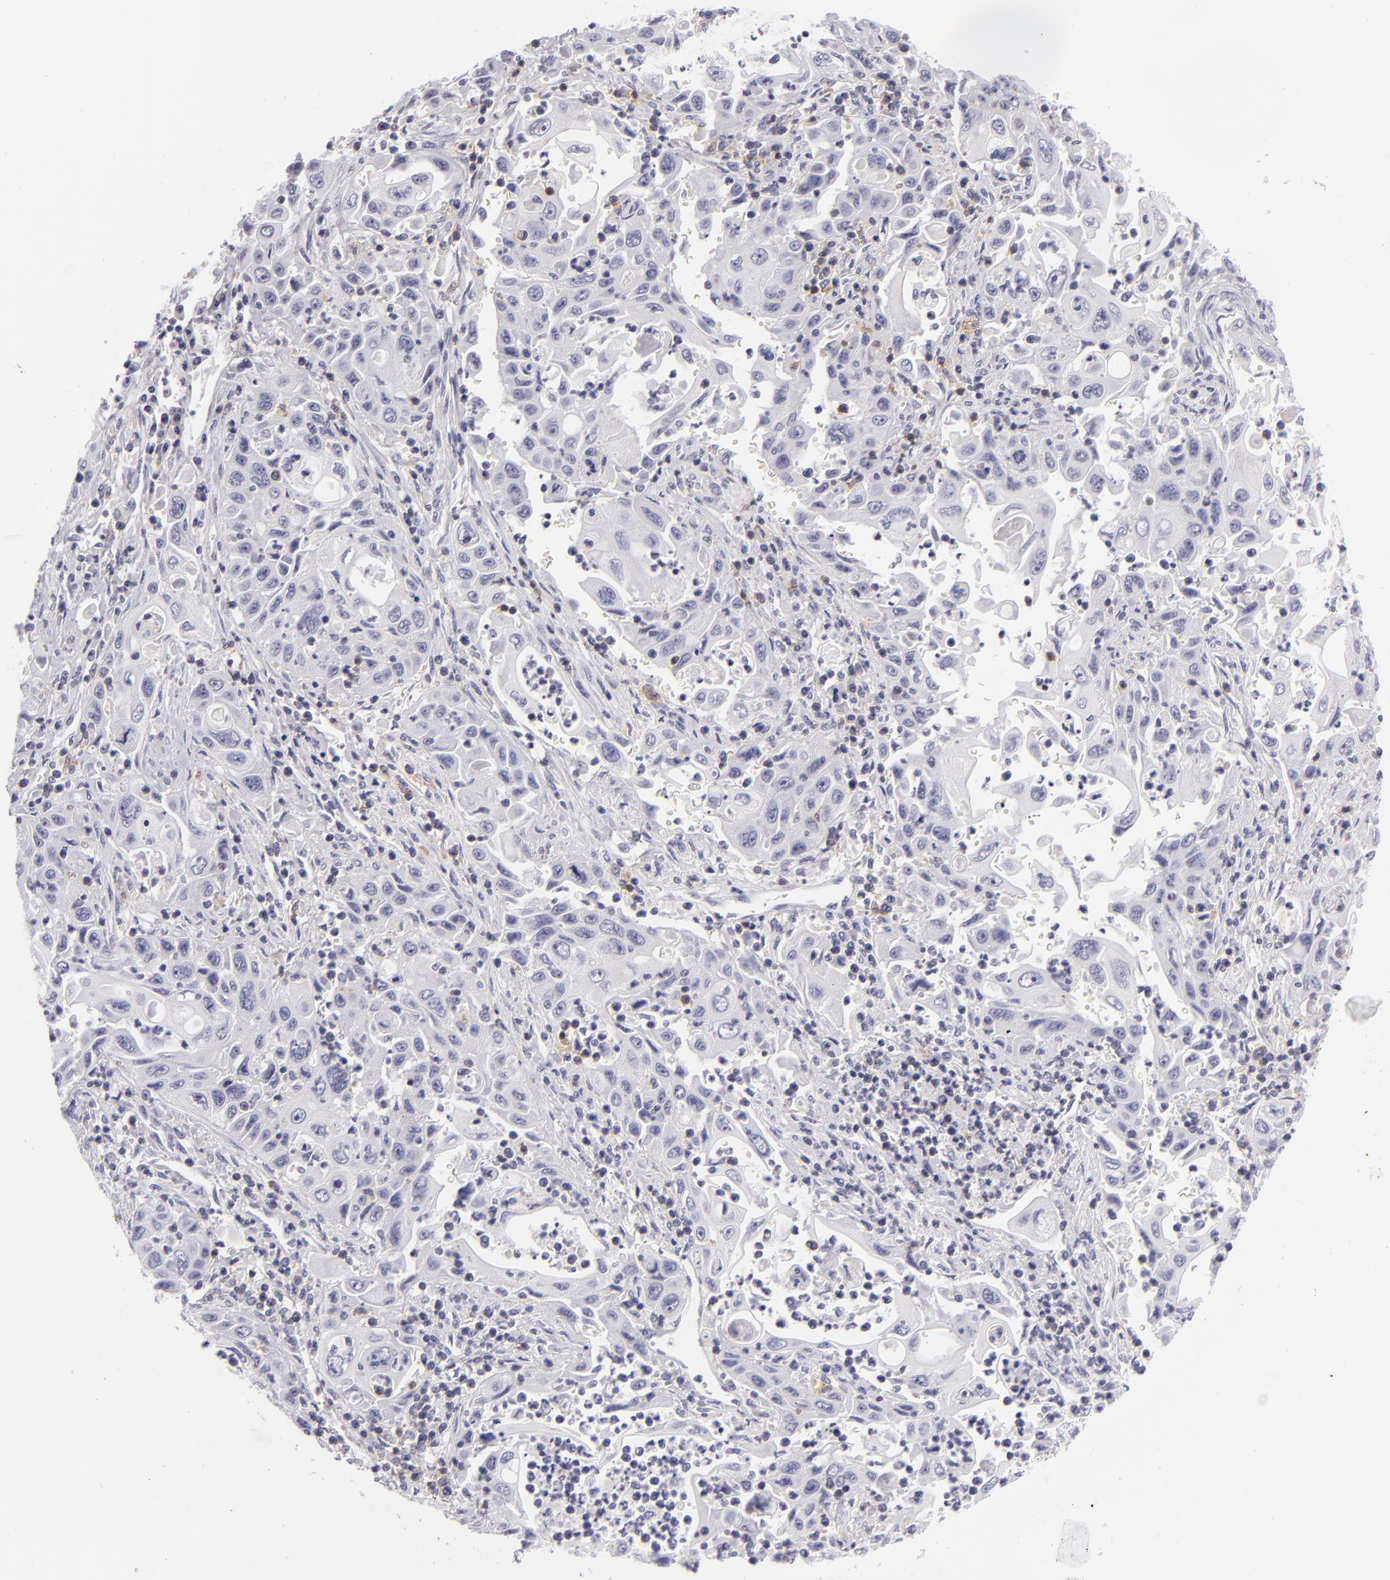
{"staining": {"intensity": "negative", "quantity": "none", "location": "none"}, "tissue": "pancreatic cancer", "cell_type": "Tumor cells", "image_type": "cancer", "snomed": [{"axis": "morphology", "description": "Adenocarcinoma, NOS"}, {"axis": "topography", "description": "Pancreas"}], "caption": "Pancreatic adenocarcinoma stained for a protein using immunohistochemistry (IHC) exhibits no positivity tumor cells.", "gene": "CD48", "patient": {"sex": "male", "age": 70}}